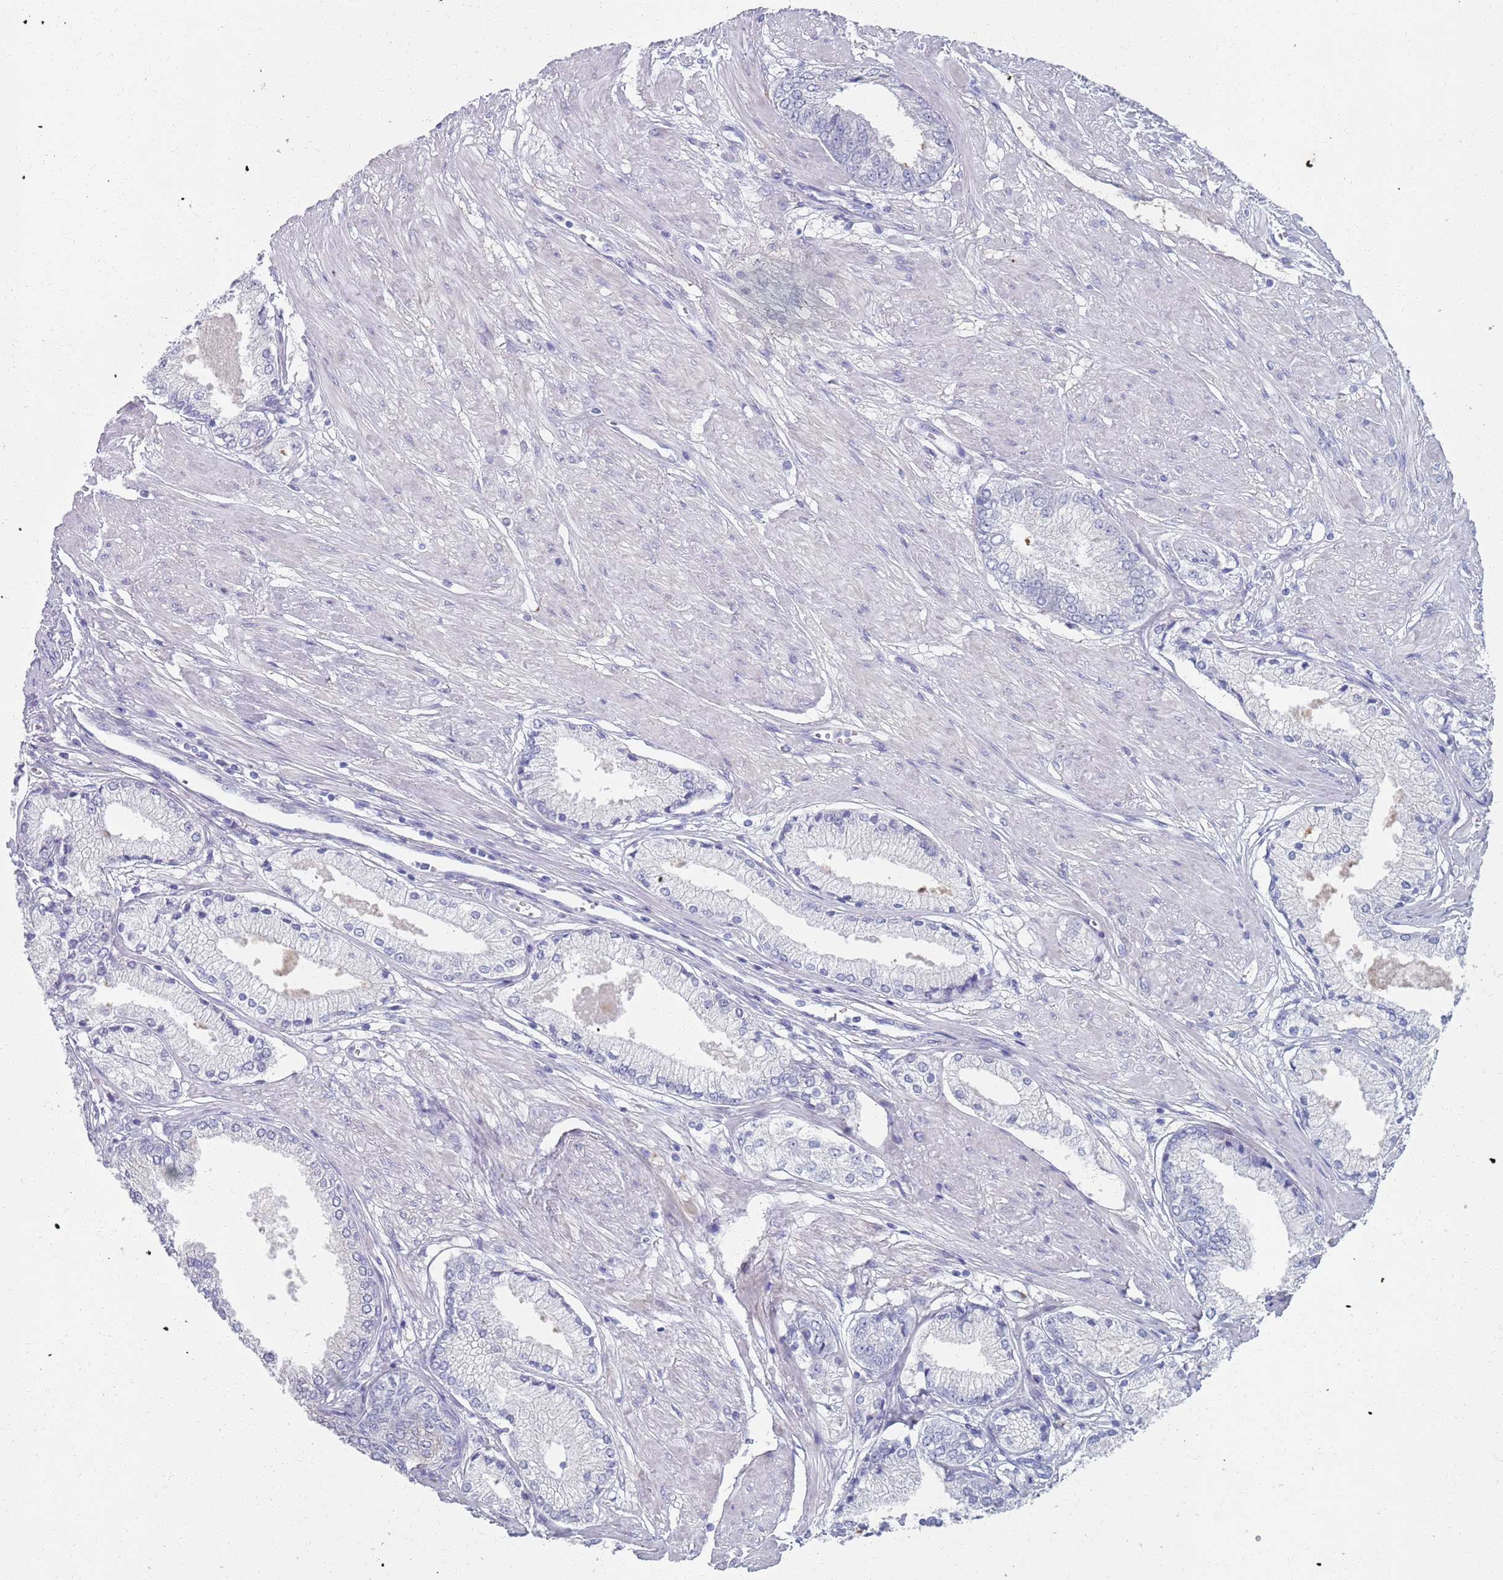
{"staining": {"intensity": "negative", "quantity": "none", "location": "none"}, "tissue": "prostate cancer", "cell_type": "Tumor cells", "image_type": "cancer", "snomed": [{"axis": "morphology", "description": "Adenocarcinoma, High grade"}, {"axis": "topography", "description": "Prostate and seminal vesicle, NOS"}], "caption": "This is an immunohistochemistry (IHC) photomicrograph of prostate cancer. There is no positivity in tumor cells.", "gene": "PLOD1", "patient": {"sex": "male", "age": 64}}